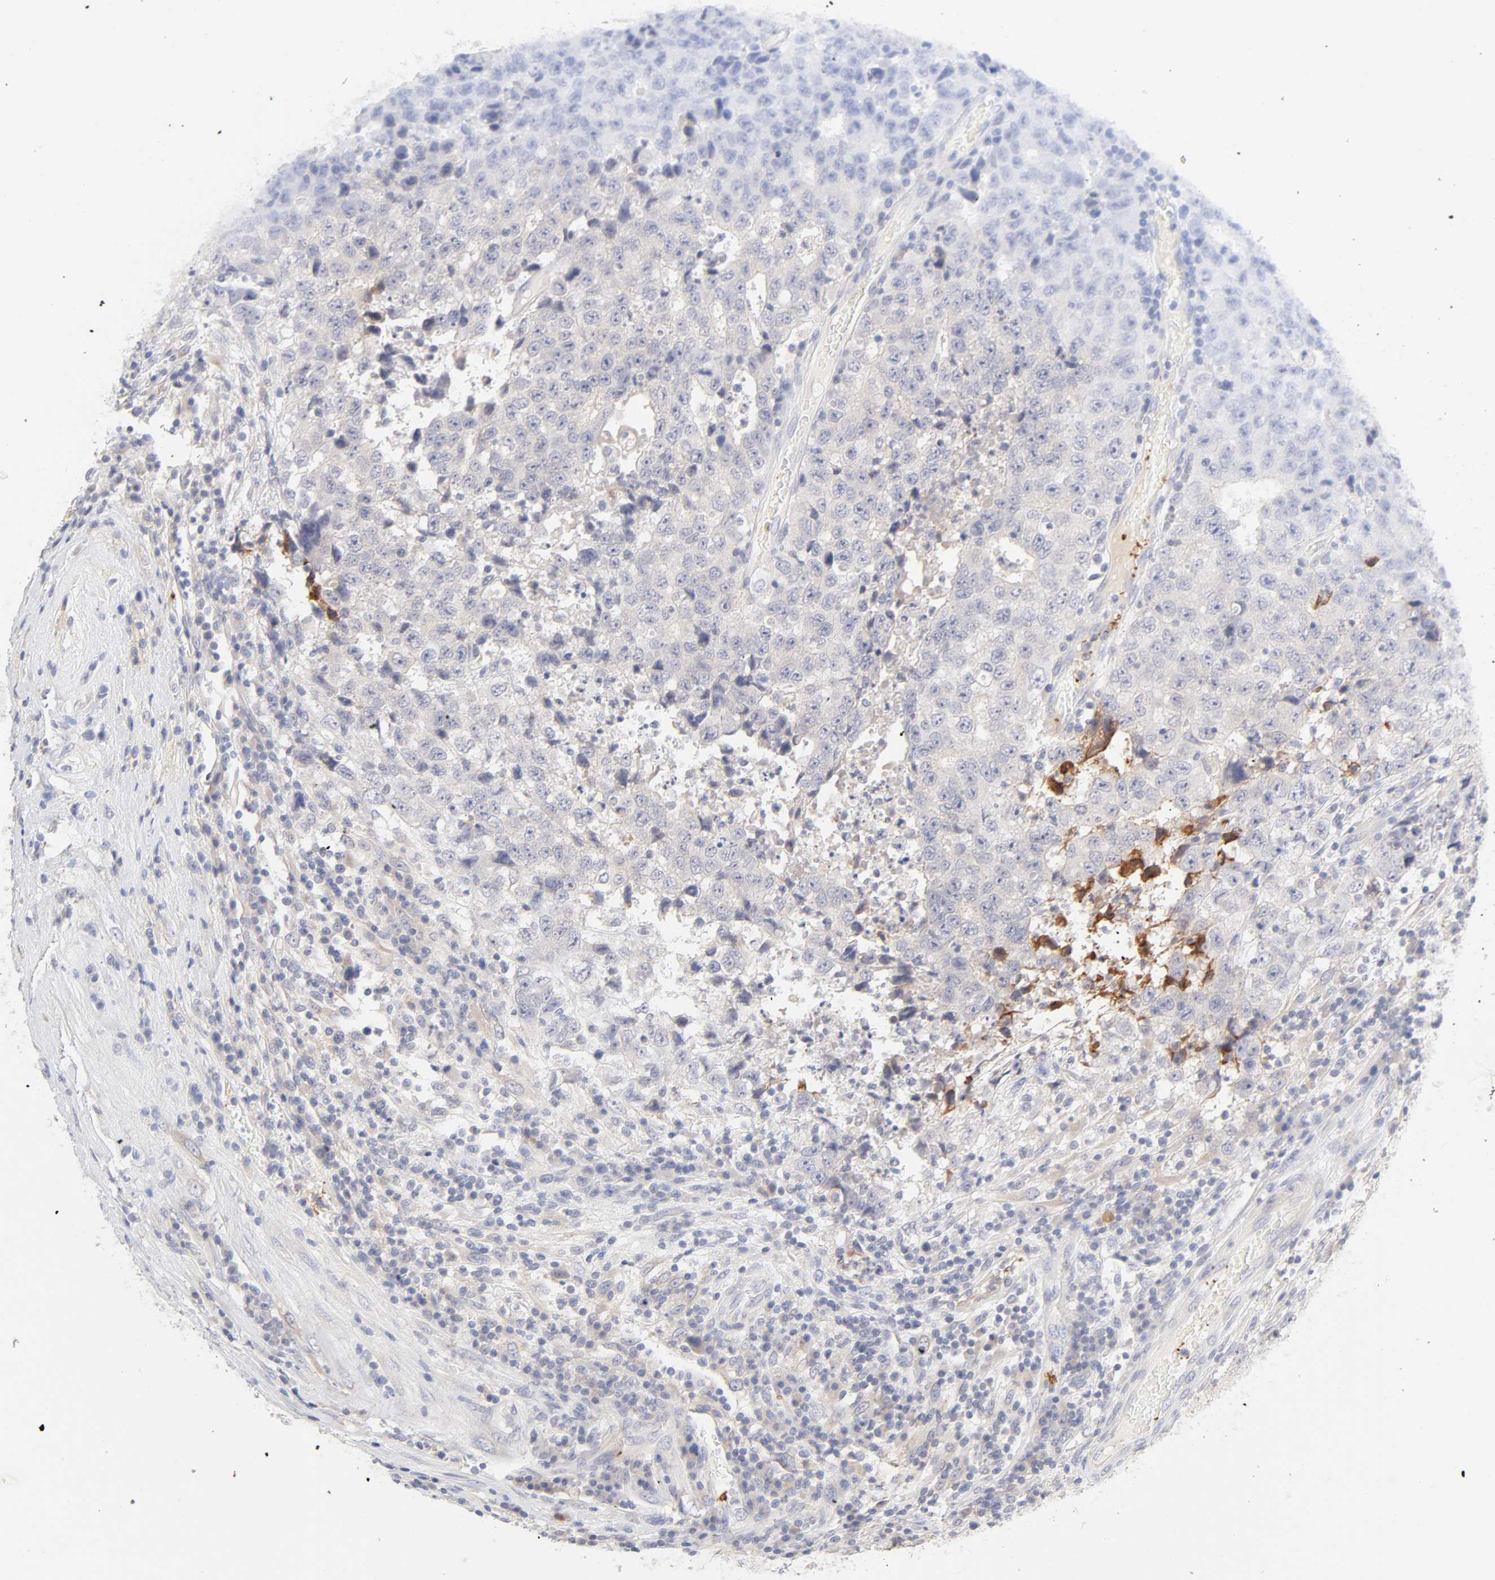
{"staining": {"intensity": "moderate", "quantity": "<25%", "location": "cytoplasmic/membranous"}, "tissue": "testis cancer", "cell_type": "Tumor cells", "image_type": "cancer", "snomed": [{"axis": "morphology", "description": "Necrosis, NOS"}, {"axis": "morphology", "description": "Carcinoma, Embryonal, NOS"}, {"axis": "topography", "description": "Testis"}], "caption": "Immunohistochemical staining of human testis cancer (embryonal carcinoma) displays low levels of moderate cytoplasmic/membranous staining in approximately <25% of tumor cells.", "gene": "CYP4B1", "patient": {"sex": "male", "age": 19}}